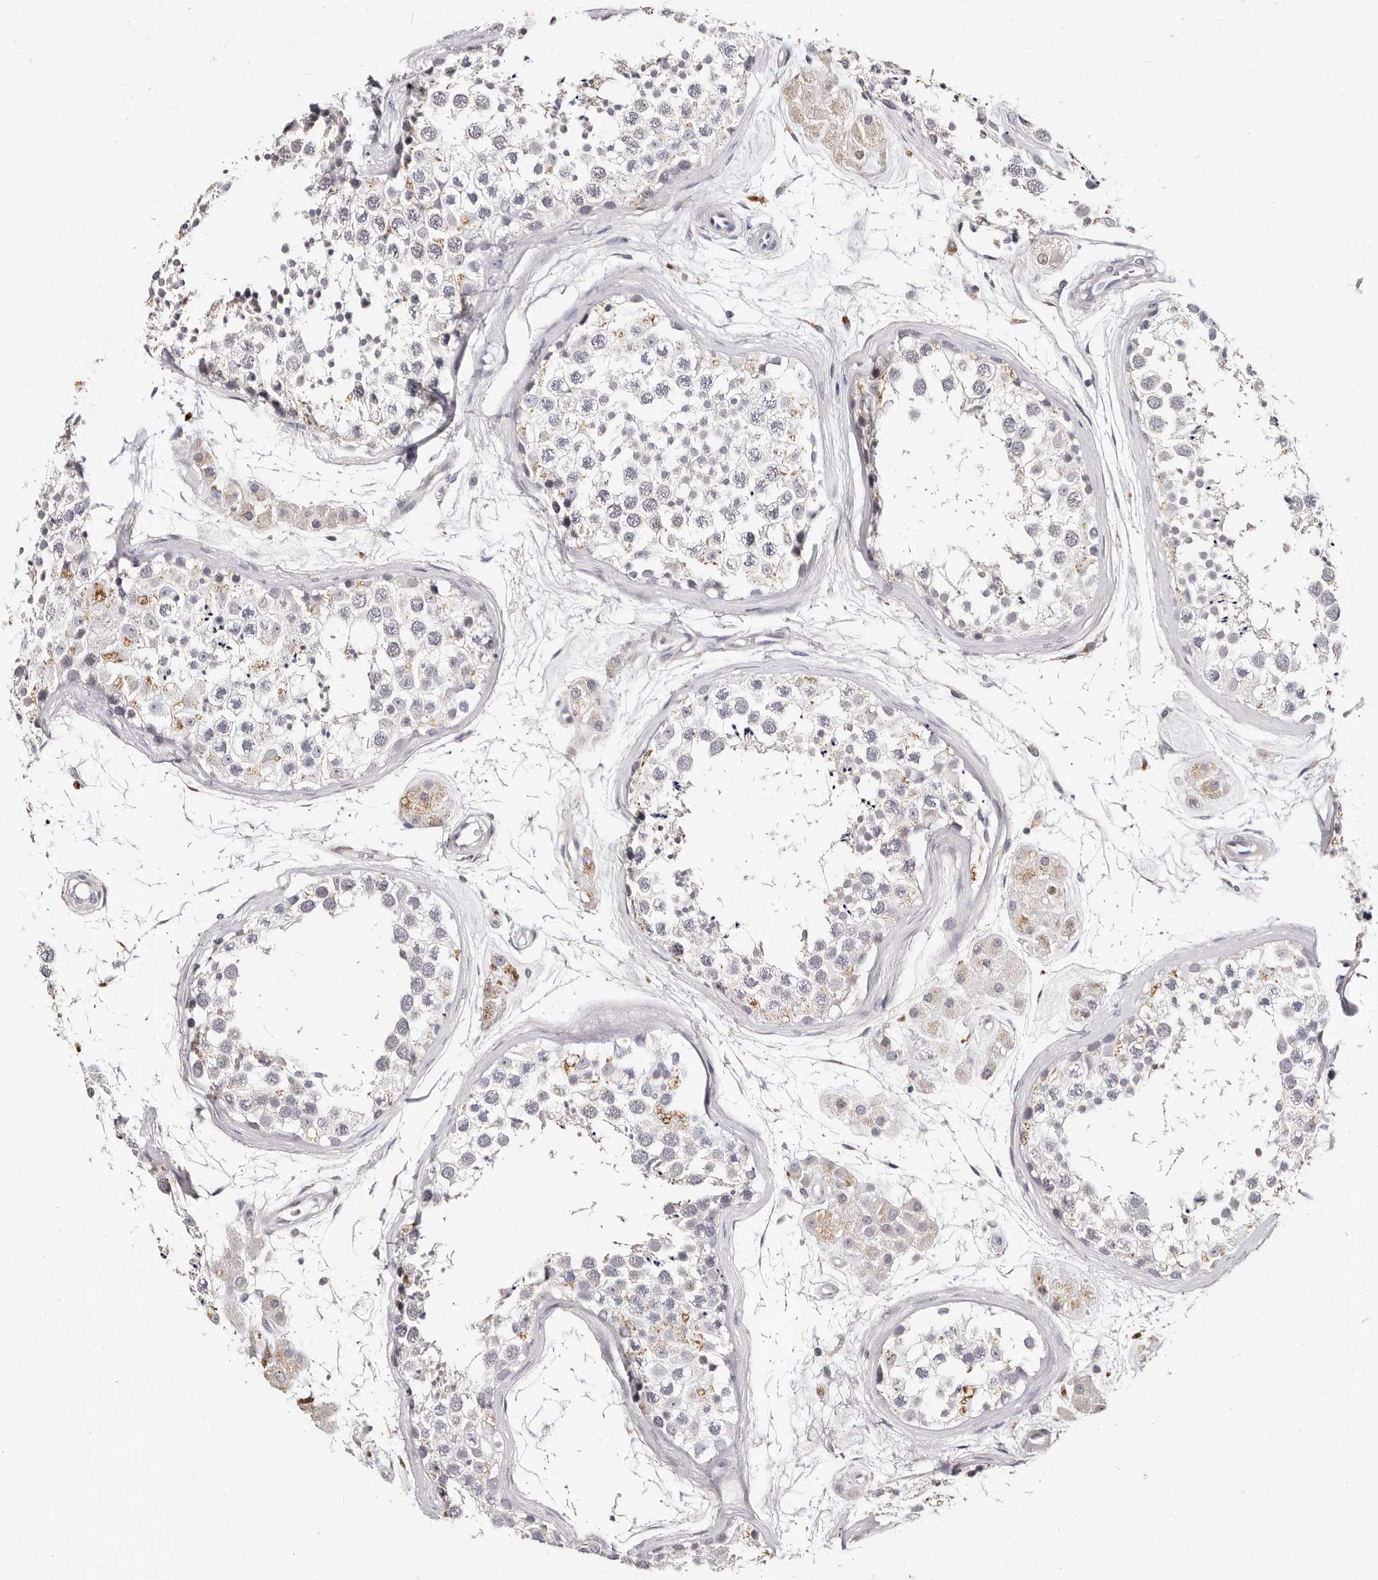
{"staining": {"intensity": "negative", "quantity": "none", "location": "none"}, "tissue": "testis", "cell_type": "Cells in seminiferous ducts", "image_type": "normal", "snomed": [{"axis": "morphology", "description": "Normal tissue, NOS"}, {"axis": "topography", "description": "Testis"}], "caption": "Immunohistochemical staining of benign testis shows no significant expression in cells in seminiferous ducts. (Brightfield microscopy of DAB (3,3'-diaminobenzidine) immunohistochemistry at high magnification).", "gene": "MRPS33", "patient": {"sex": "male", "age": 56}}